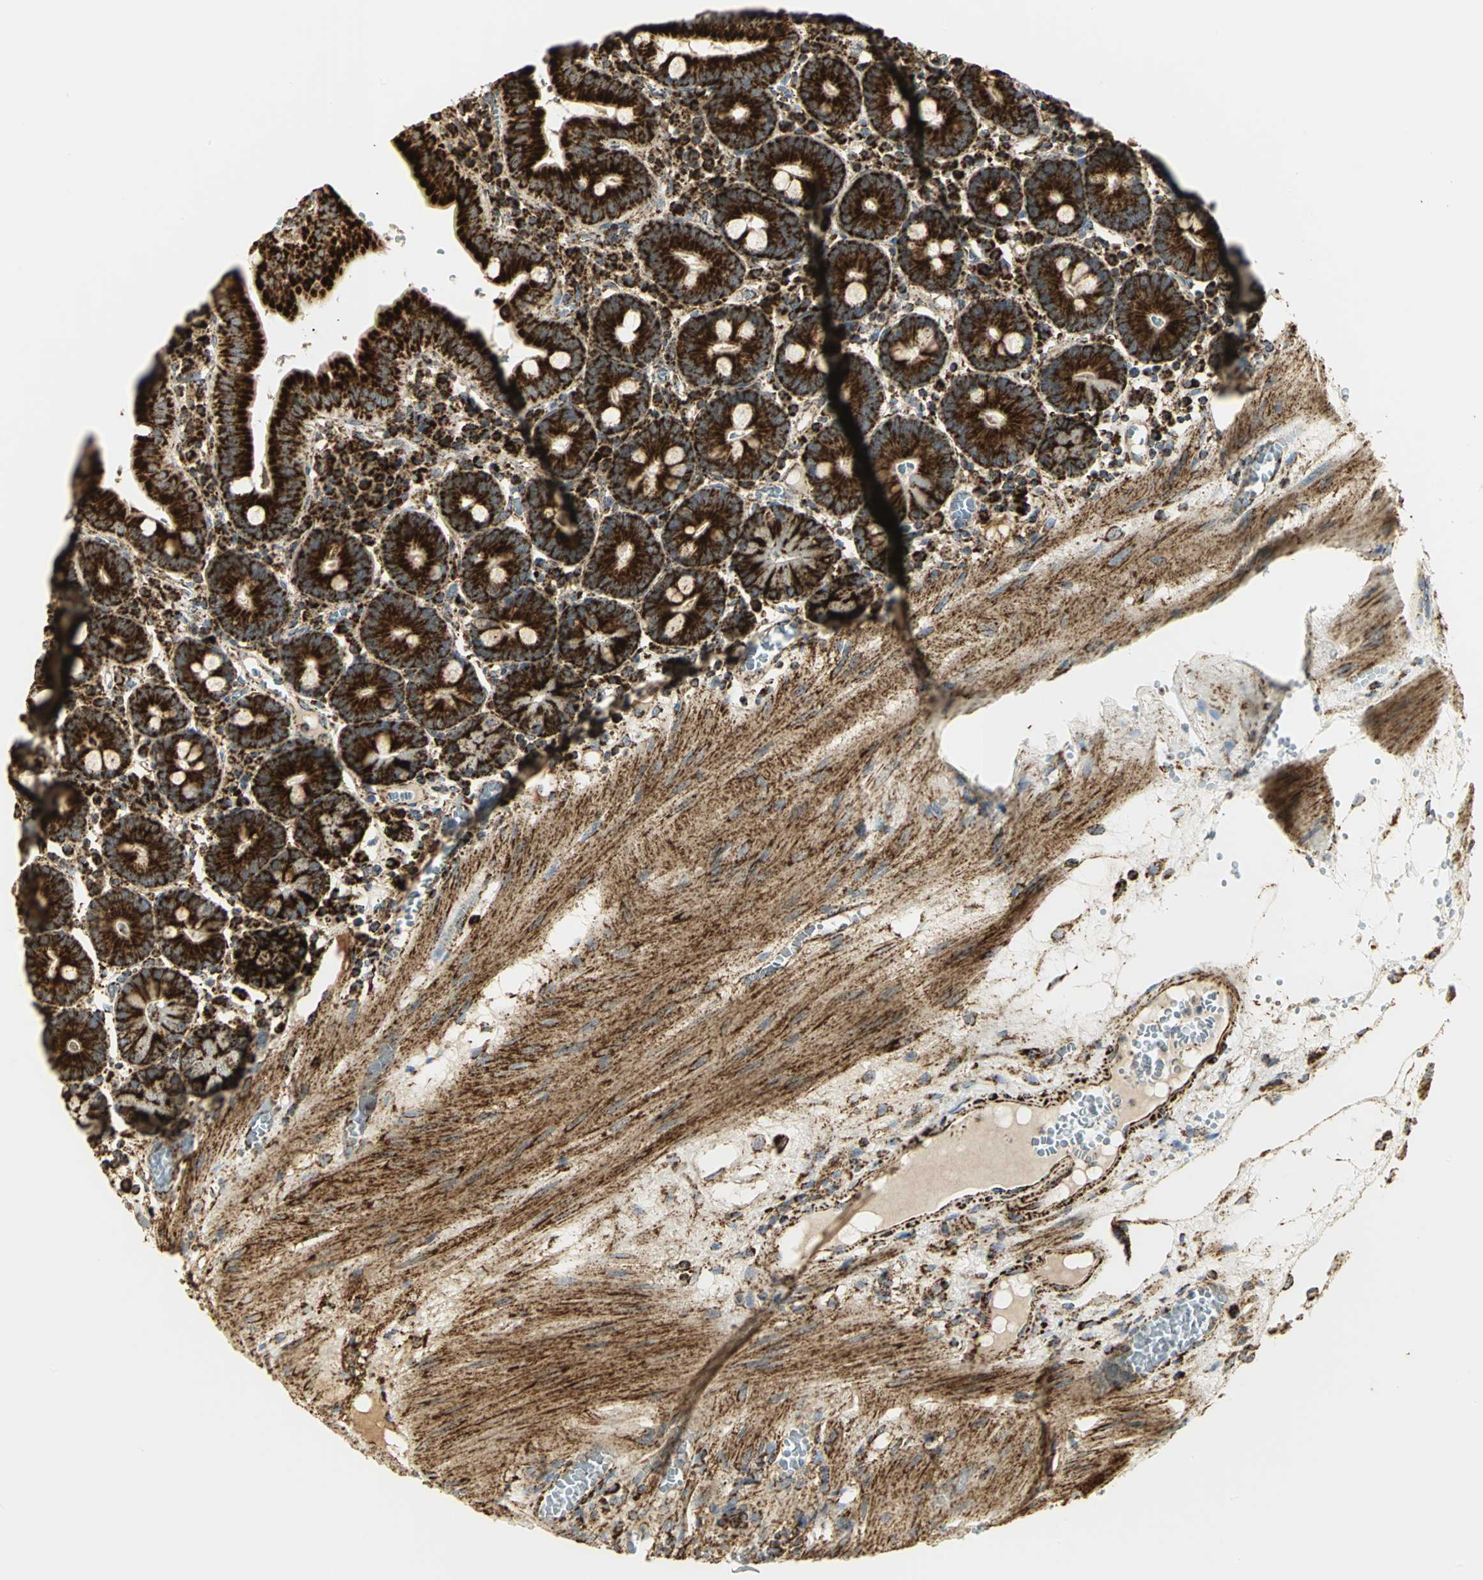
{"staining": {"intensity": "strong", "quantity": ">75%", "location": "cytoplasmic/membranous"}, "tissue": "small intestine", "cell_type": "Glandular cells", "image_type": "normal", "snomed": [{"axis": "morphology", "description": "Normal tissue, NOS"}, {"axis": "topography", "description": "Small intestine"}], "caption": "Small intestine stained with immunohistochemistry (IHC) demonstrates strong cytoplasmic/membranous positivity in about >75% of glandular cells.", "gene": "VDAC1", "patient": {"sex": "male", "age": 71}}